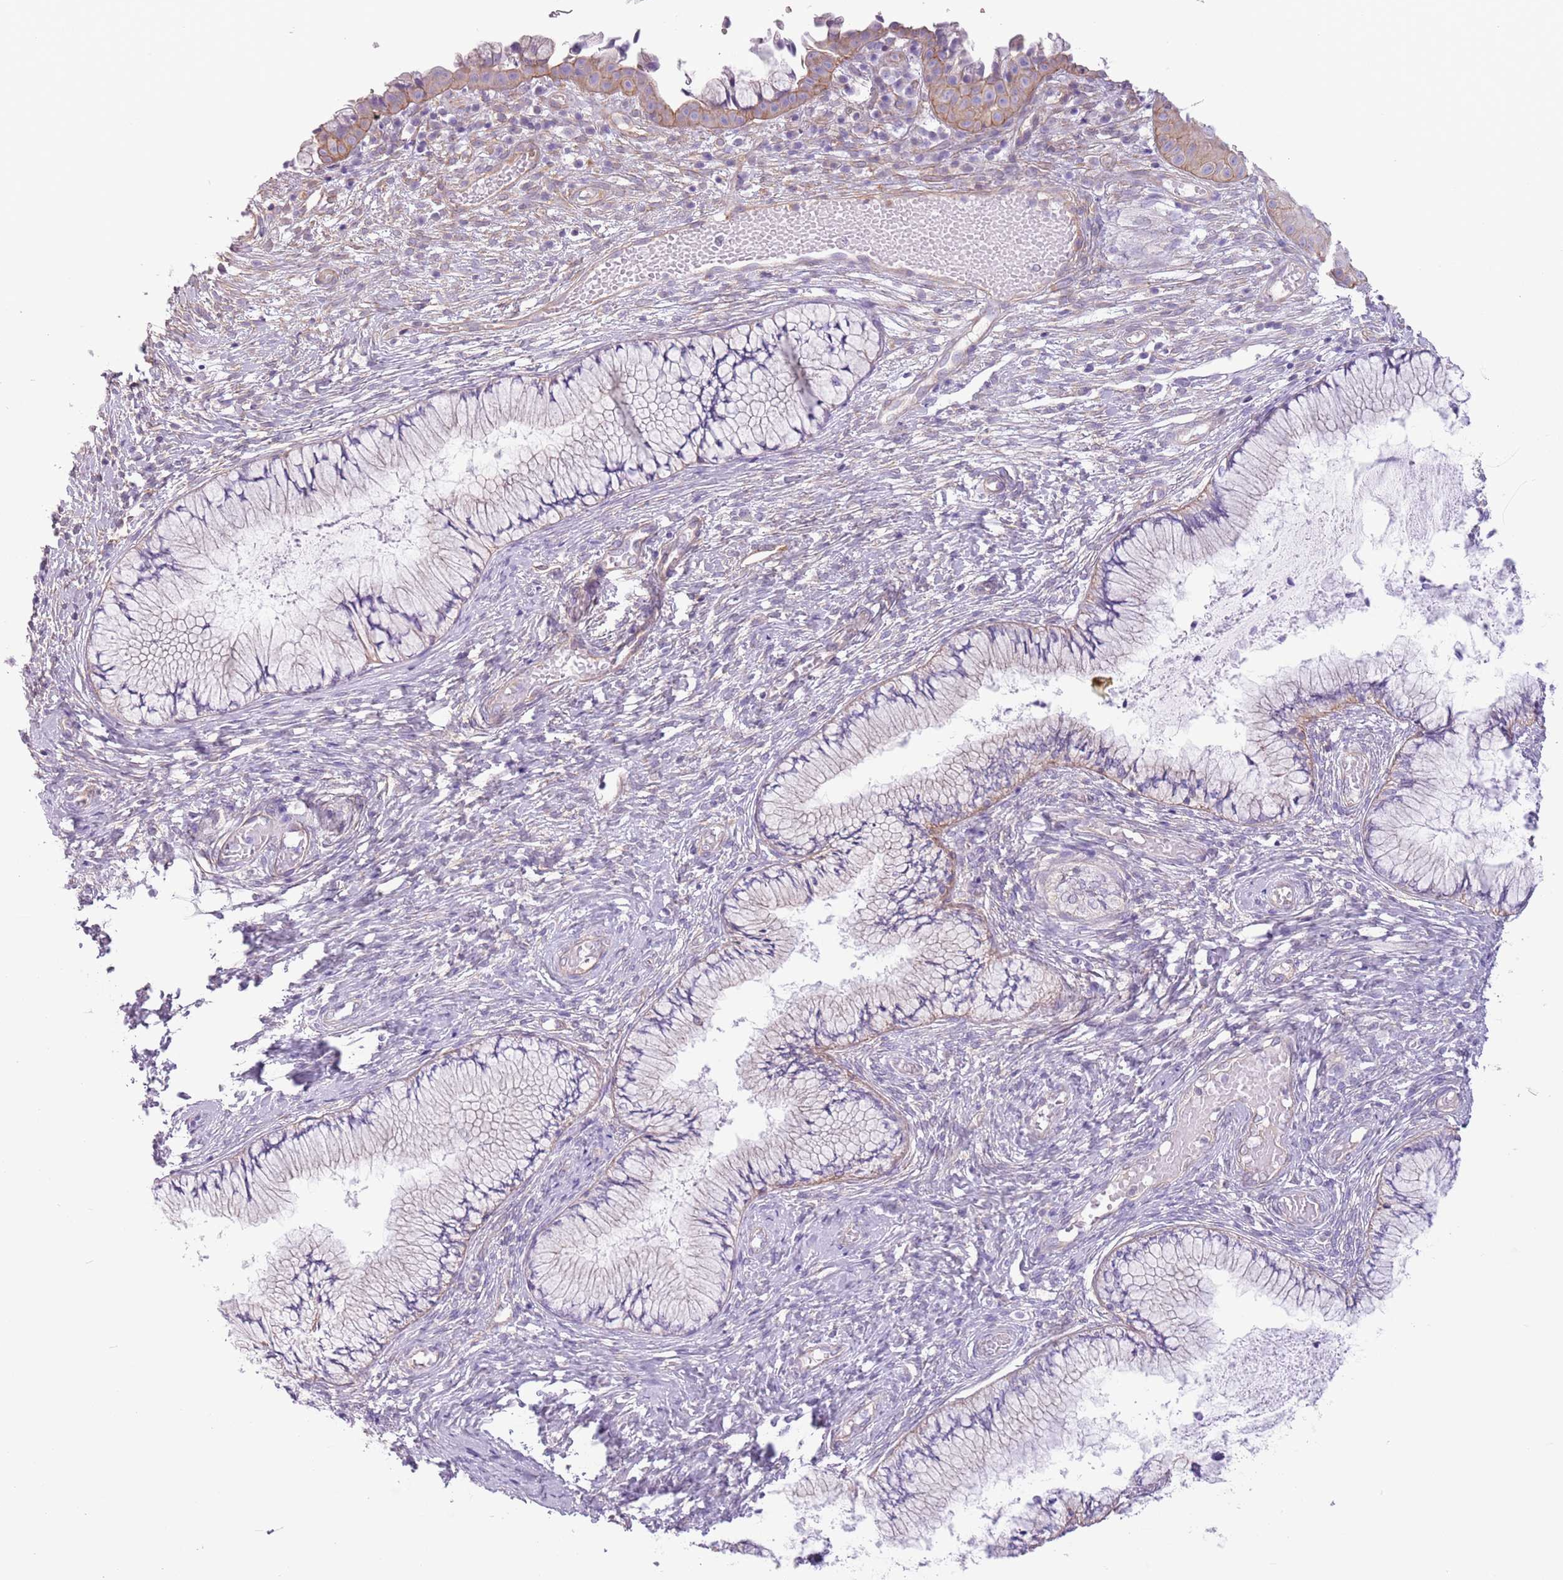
{"staining": {"intensity": "negative", "quantity": "none", "location": "none"}, "tissue": "cervix", "cell_type": "Glandular cells", "image_type": "normal", "snomed": [{"axis": "morphology", "description": "Normal tissue, NOS"}, {"axis": "topography", "description": "Cervix"}], "caption": "The immunohistochemistry (IHC) image has no significant positivity in glandular cells of cervix.", "gene": "RBP3", "patient": {"sex": "female", "age": 42}}